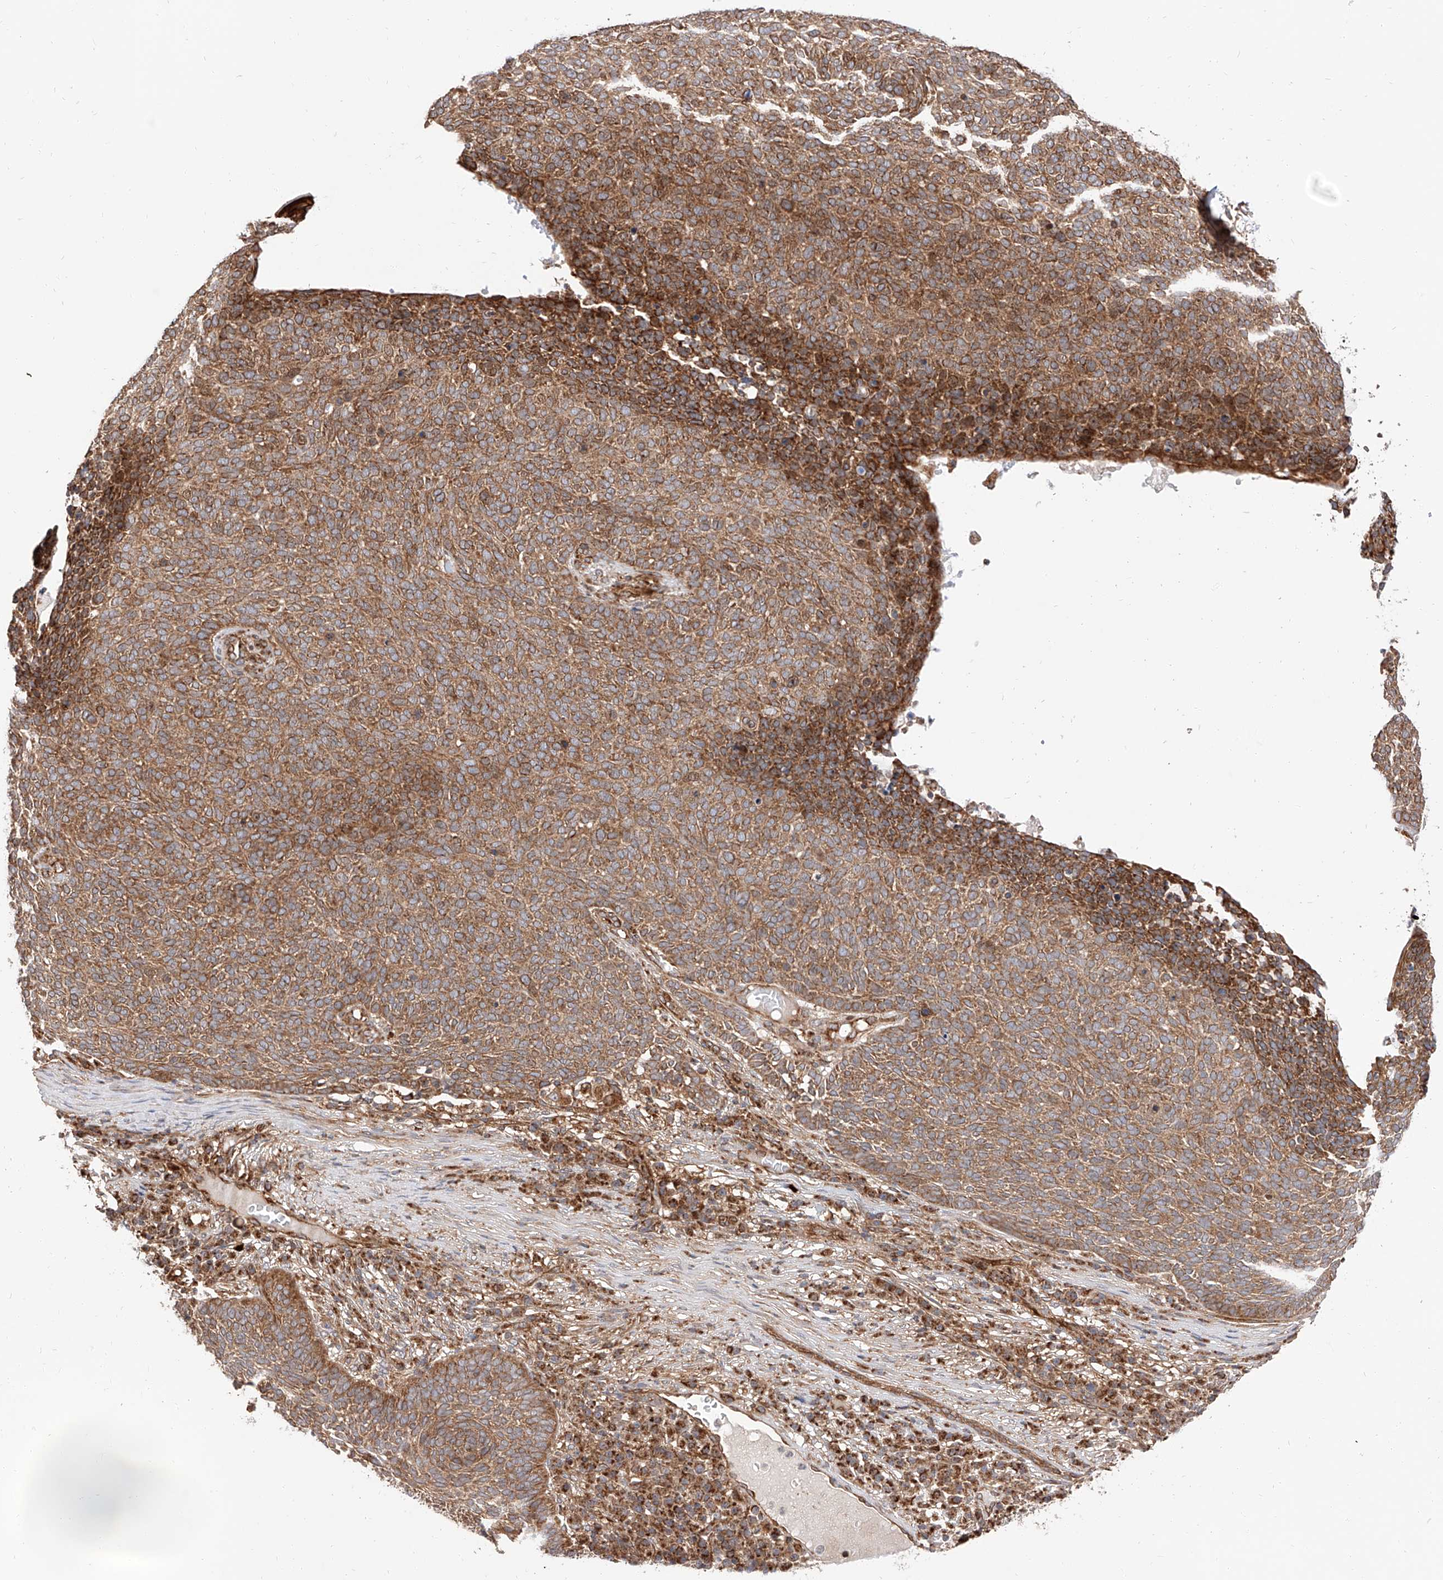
{"staining": {"intensity": "moderate", "quantity": ">75%", "location": "cytoplasmic/membranous"}, "tissue": "skin cancer", "cell_type": "Tumor cells", "image_type": "cancer", "snomed": [{"axis": "morphology", "description": "Squamous cell carcinoma, NOS"}, {"axis": "topography", "description": "Skin"}], "caption": "An immunohistochemistry histopathology image of tumor tissue is shown. Protein staining in brown shows moderate cytoplasmic/membranous positivity in skin cancer (squamous cell carcinoma) within tumor cells.", "gene": "ISCA2", "patient": {"sex": "female", "age": 90}}